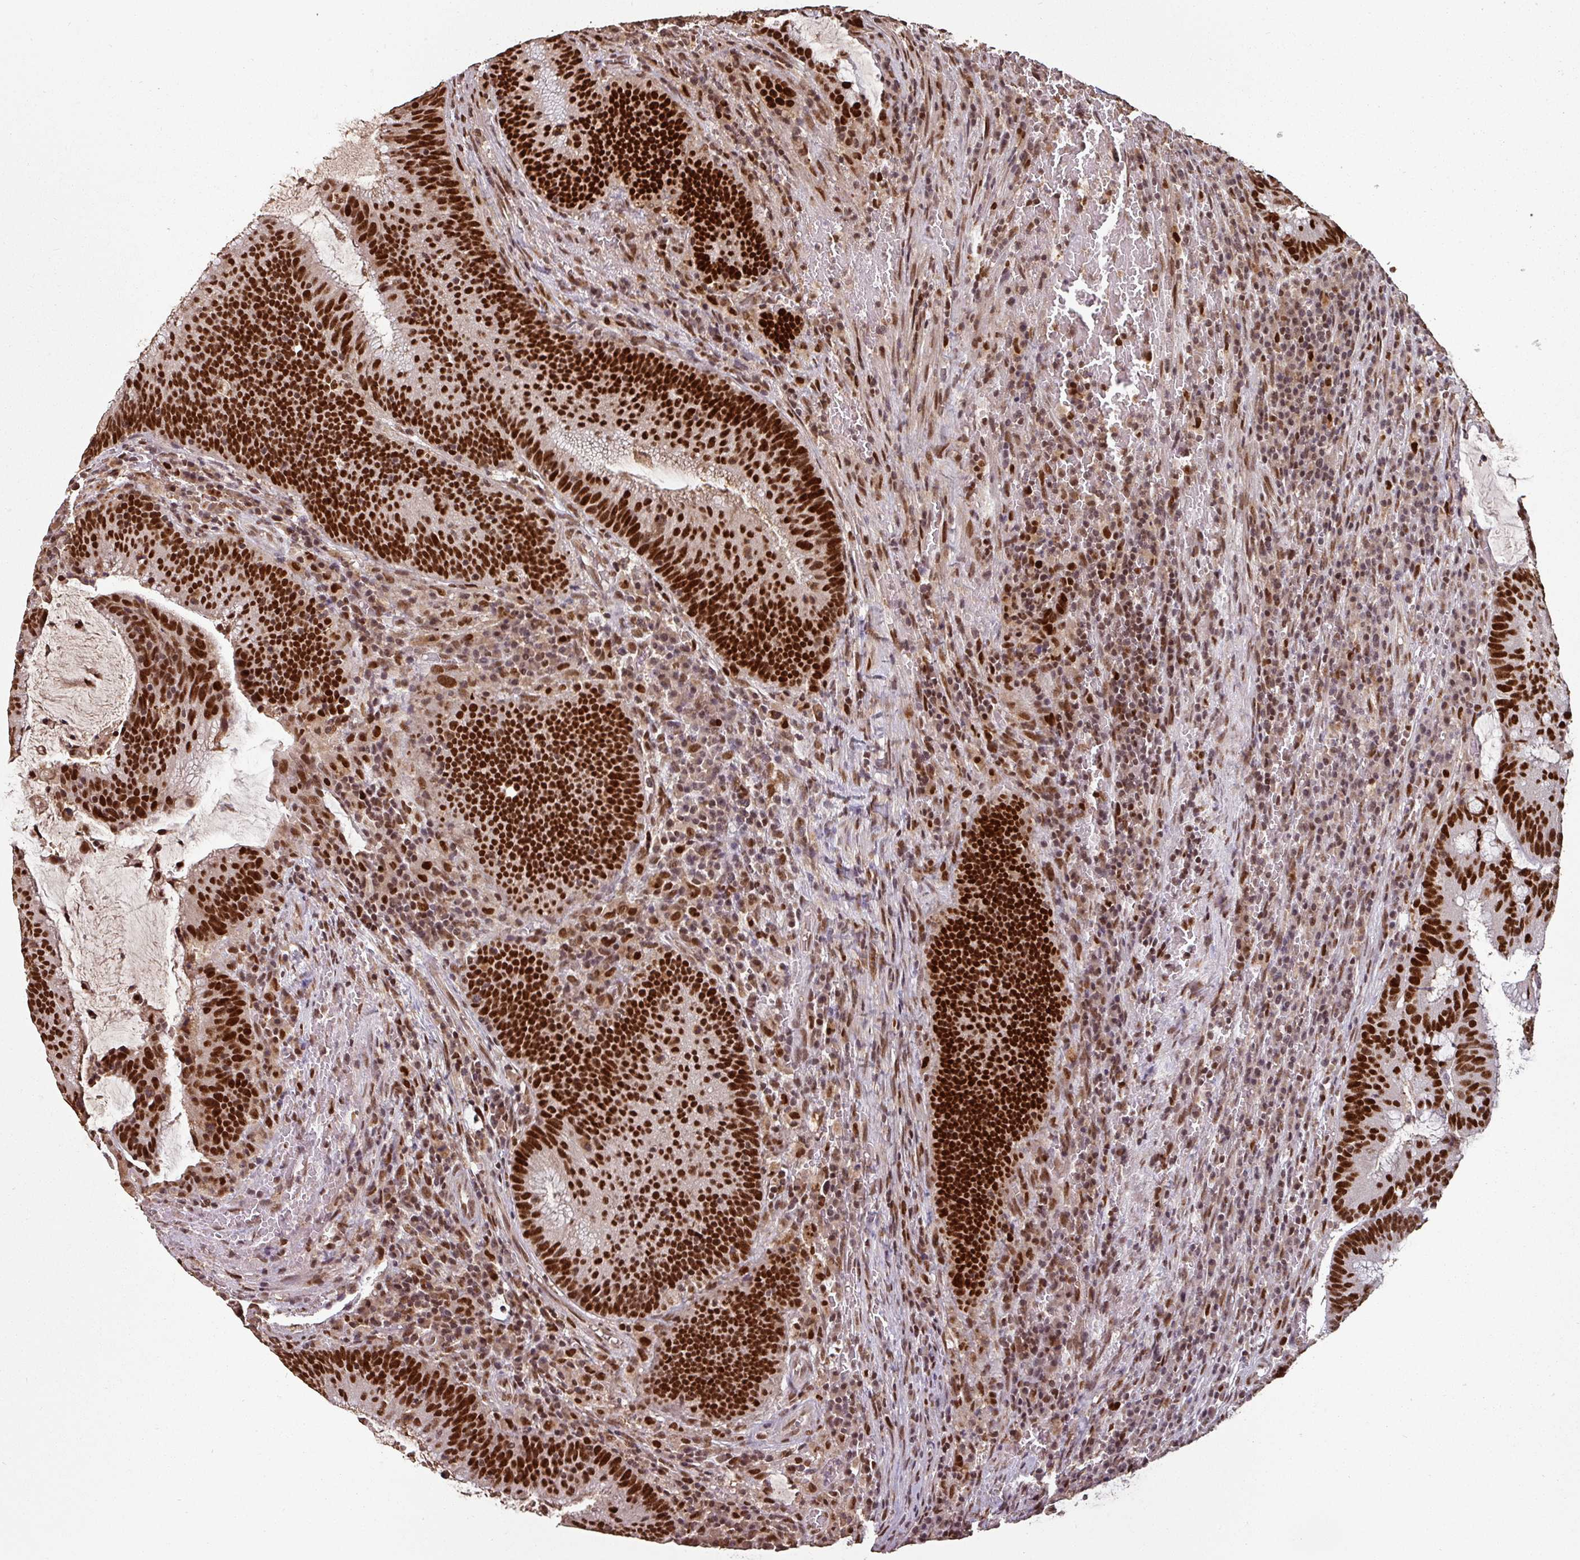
{"staining": {"intensity": "strong", "quantity": ">75%", "location": "nuclear"}, "tissue": "colorectal cancer", "cell_type": "Tumor cells", "image_type": "cancer", "snomed": [{"axis": "morphology", "description": "Adenocarcinoma, NOS"}, {"axis": "topography", "description": "Rectum"}], "caption": "A brown stain shows strong nuclear expression of a protein in human adenocarcinoma (colorectal) tumor cells.", "gene": "POLD1", "patient": {"sex": "female", "age": 77}}